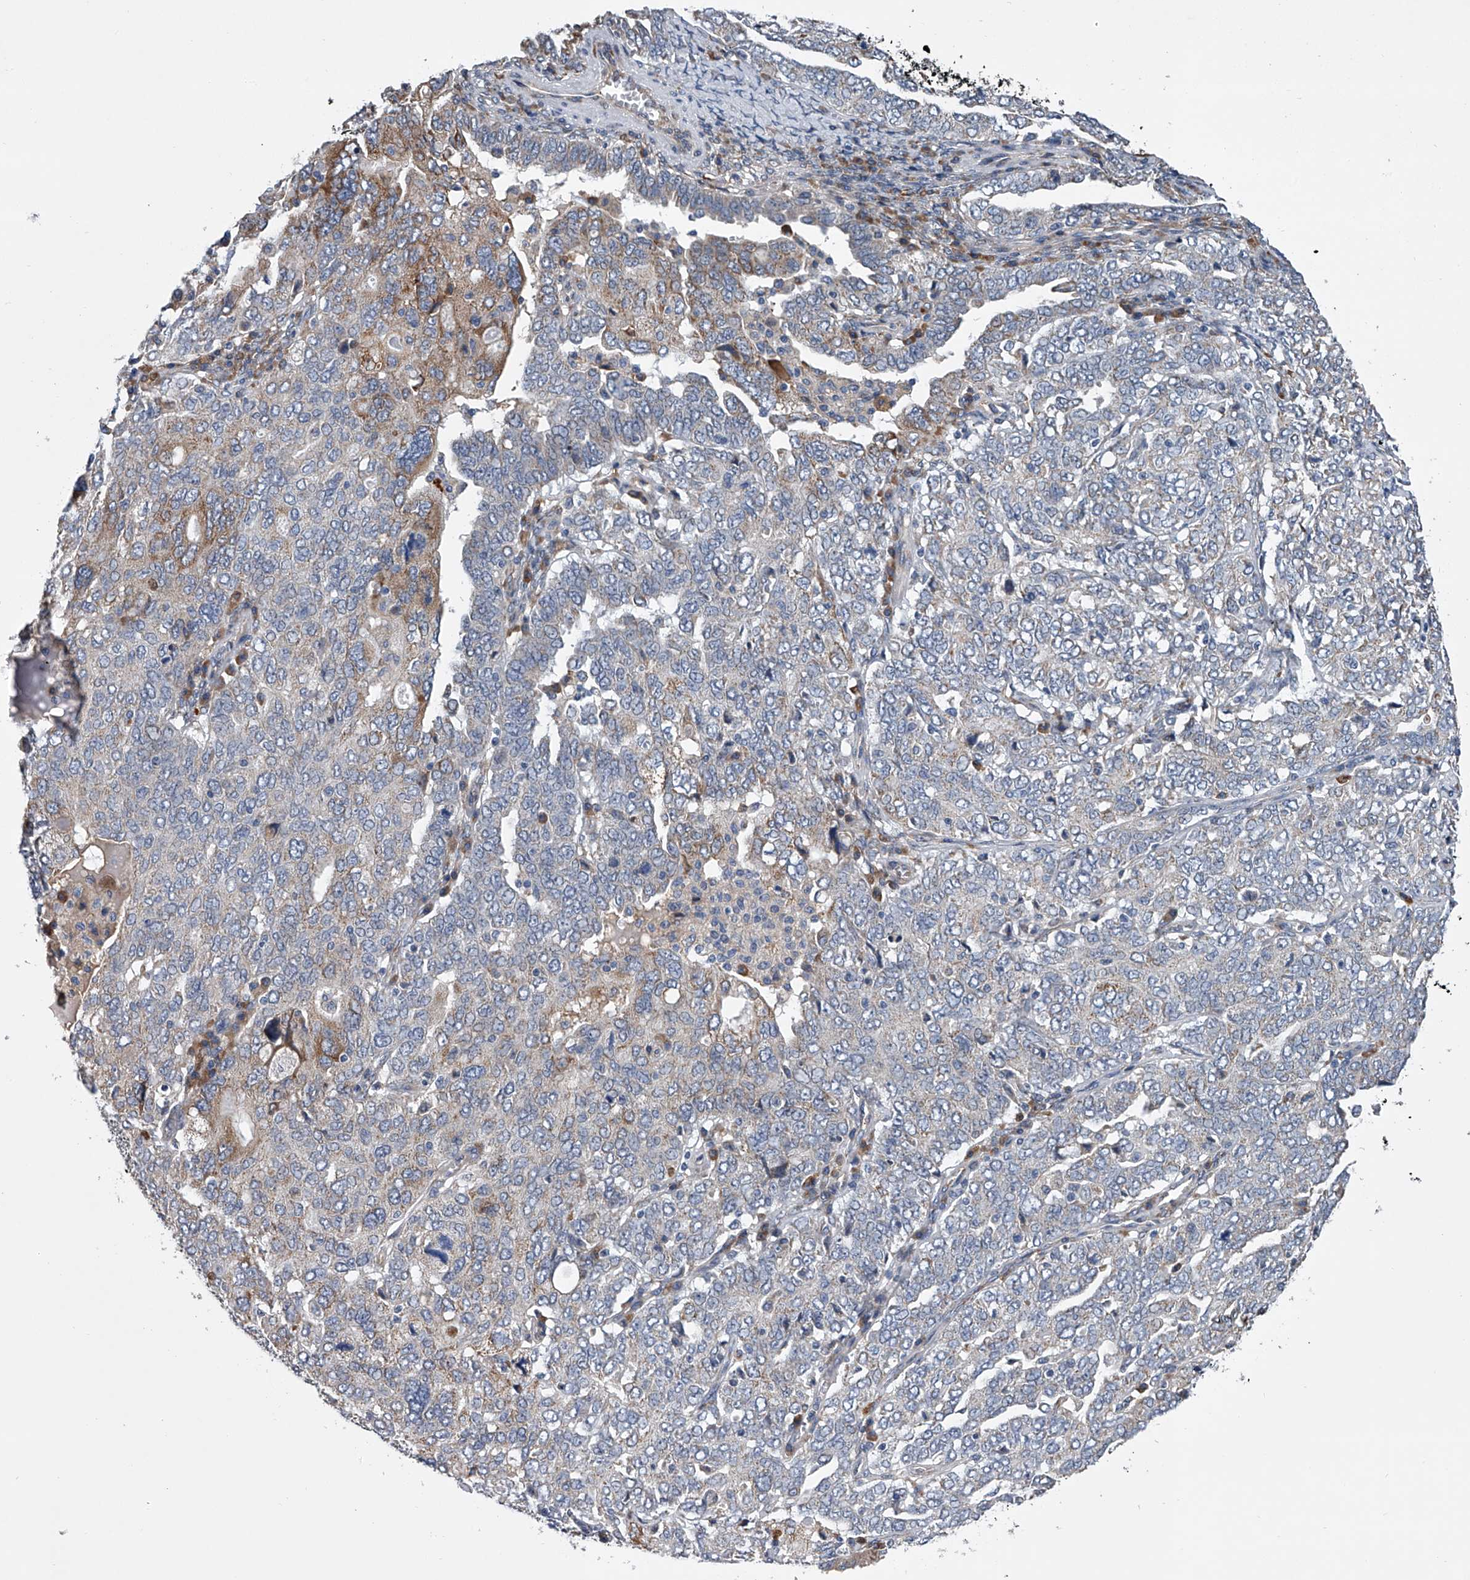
{"staining": {"intensity": "moderate", "quantity": "<25%", "location": "cytoplasmic/membranous"}, "tissue": "ovarian cancer", "cell_type": "Tumor cells", "image_type": "cancer", "snomed": [{"axis": "morphology", "description": "Carcinoma, endometroid"}, {"axis": "topography", "description": "Ovary"}], "caption": "Tumor cells exhibit low levels of moderate cytoplasmic/membranous staining in about <25% of cells in ovarian endometroid carcinoma. (Brightfield microscopy of DAB IHC at high magnification).", "gene": "ABCG1", "patient": {"sex": "female", "age": 62}}